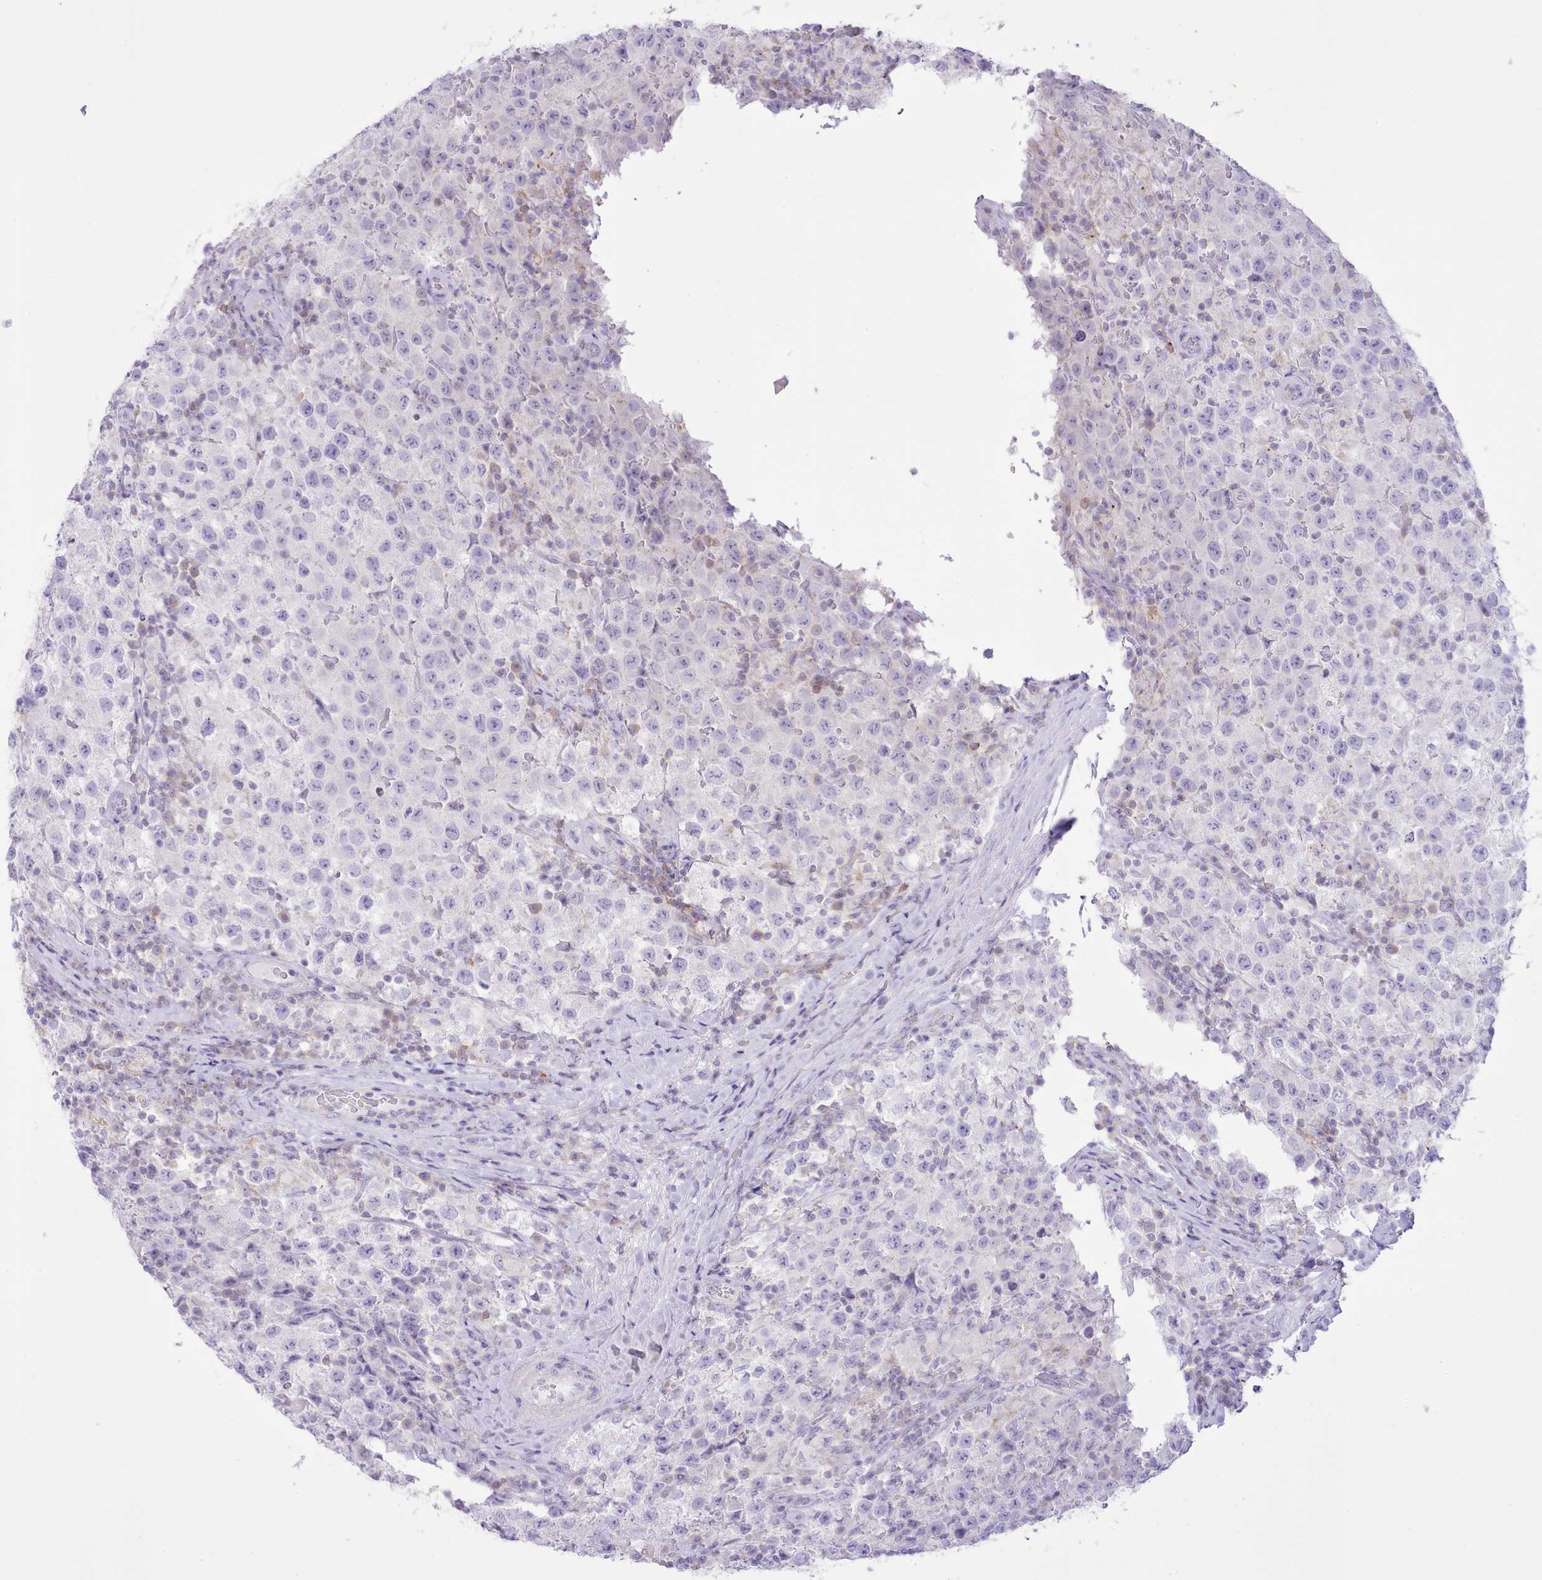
{"staining": {"intensity": "negative", "quantity": "none", "location": "none"}, "tissue": "testis cancer", "cell_type": "Tumor cells", "image_type": "cancer", "snomed": [{"axis": "morphology", "description": "Seminoma, NOS"}, {"axis": "morphology", "description": "Carcinoma, Embryonal, NOS"}, {"axis": "topography", "description": "Testis"}], "caption": "This photomicrograph is of testis cancer (embryonal carcinoma) stained with immunohistochemistry to label a protein in brown with the nuclei are counter-stained blue. There is no staining in tumor cells.", "gene": "MDFI", "patient": {"sex": "male", "age": 41}}